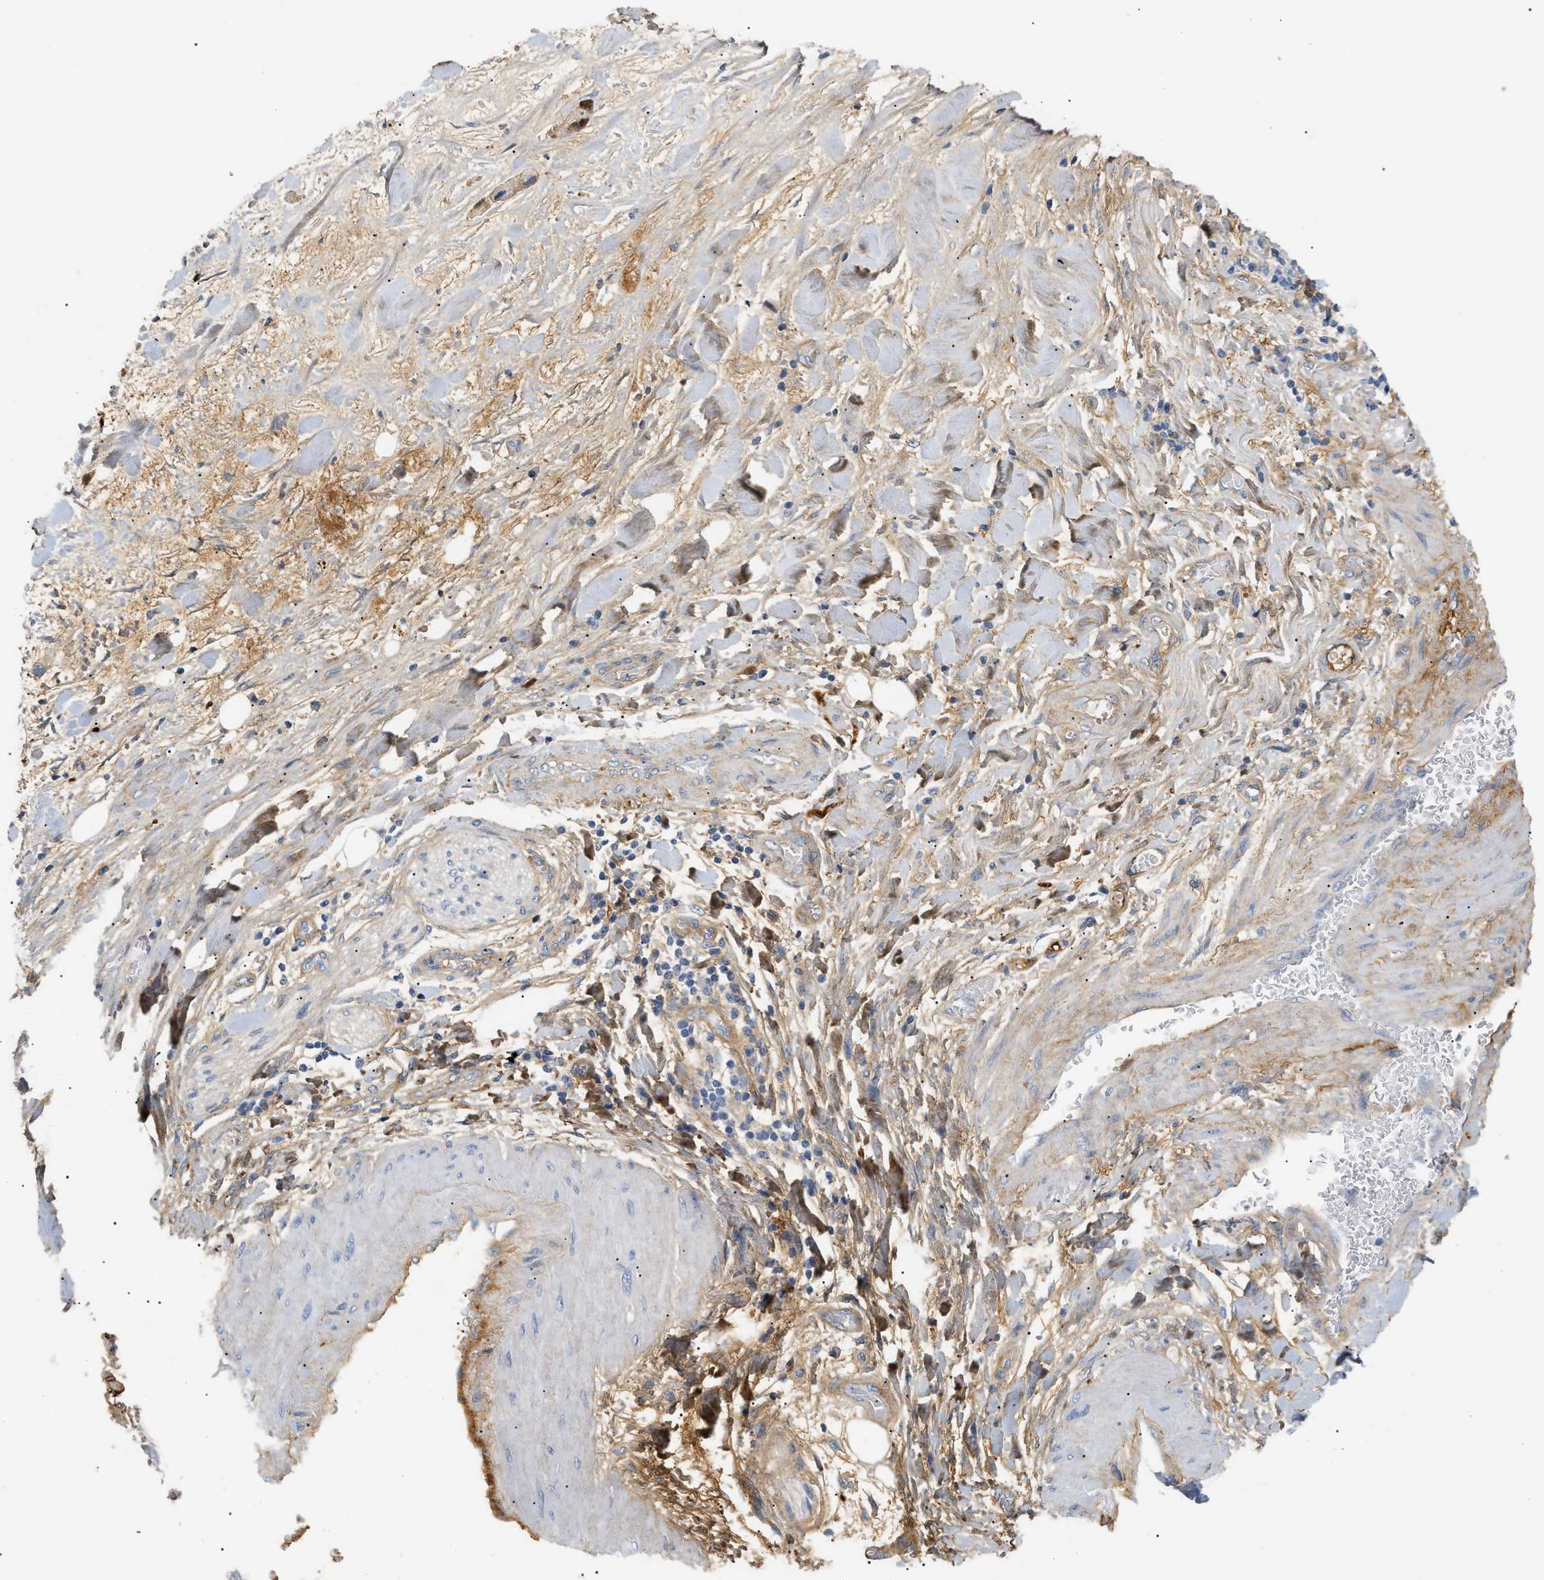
{"staining": {"intensity": "weak", "quantity": ">75%", "location": "cytoplasmic/membranous"}, "tissue": "adipose tissue", "cell_type": "Adipocytes", "image_type": "normal", "snomed": [{"axis": "morphology", "description": "Normal tissue, NOS"}, {"axis": "morphology", "description": "Cholangiocarcinoma"}, {"axis": "topography", "description": "Liver"}, {"axis": "topography", "description": "Peripheral nerve tissue"}], "caption": "Immunohistochemical staining of benign adipose tissue displays low levels of weak cytoplasmic/membranous staining in approximately >75% of adipocytes. Using DAB (3,3'-diaminobenzidine) (brown) and hematoxylin (blue) stains, captured at high magnification using brightfield microscopy.", "gene": "CFH", "patient": {"sex": "male", "age": 50}}